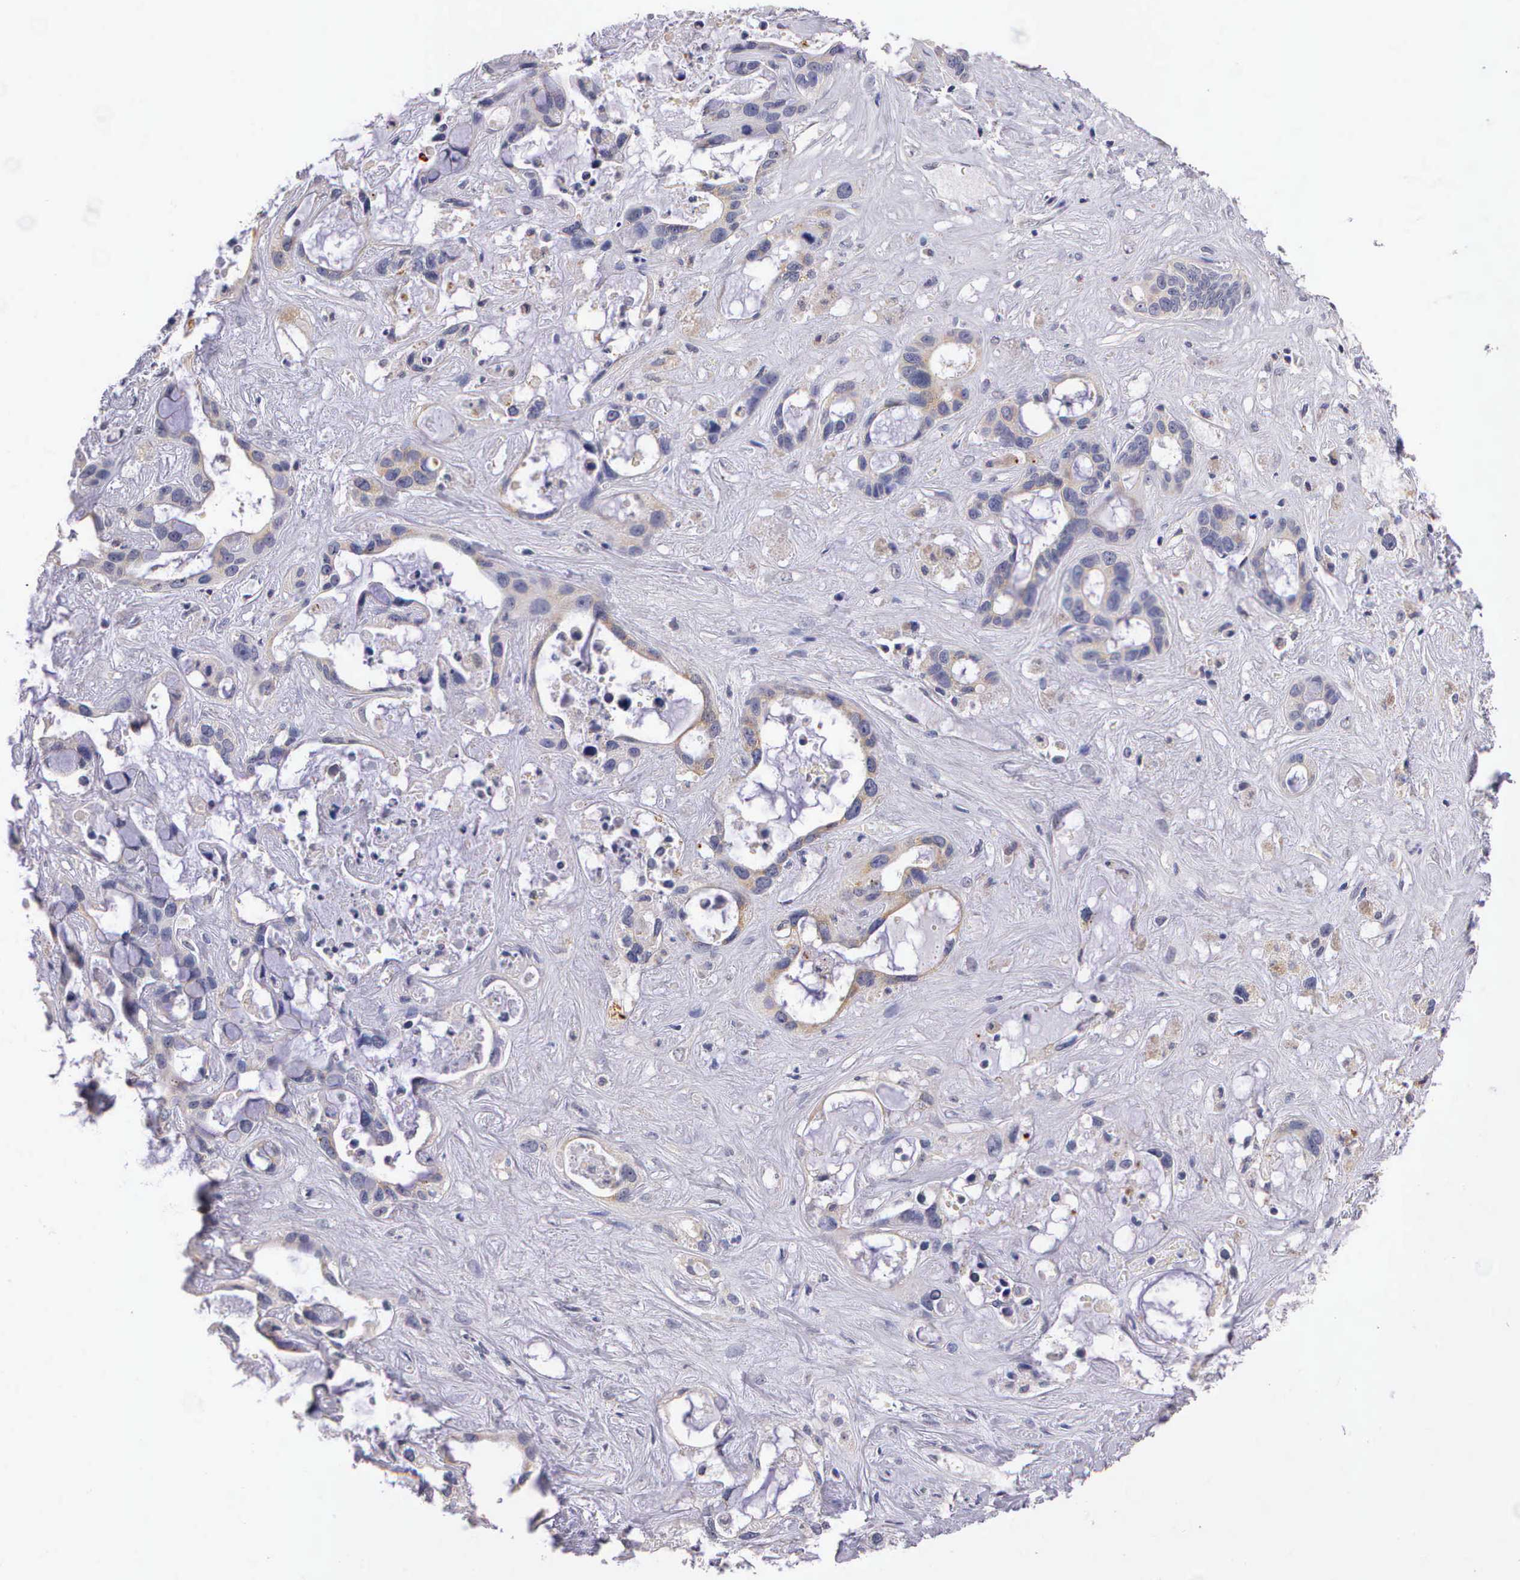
{"staining": {"intensity": "weak", "quantity": "<25%", "location": "cytoplasmic/membranous"}, "tissue": "liver cancer", "cell_type": "Tumor cells", "image_type": "cancer", "snomed": [{"axis": "morphology", "description": "Cholangiocarcinoma"}, {"axis": "topography", "description": "Liver"}], "caption": "High power microscopy micrograph of an immunohistochemistry (IHC) photomicrograph of liver cancer, revealing no significant positivity in tumor cells.", "gene": "ESR1", "patient": {"sex": "female", "age": 65}}